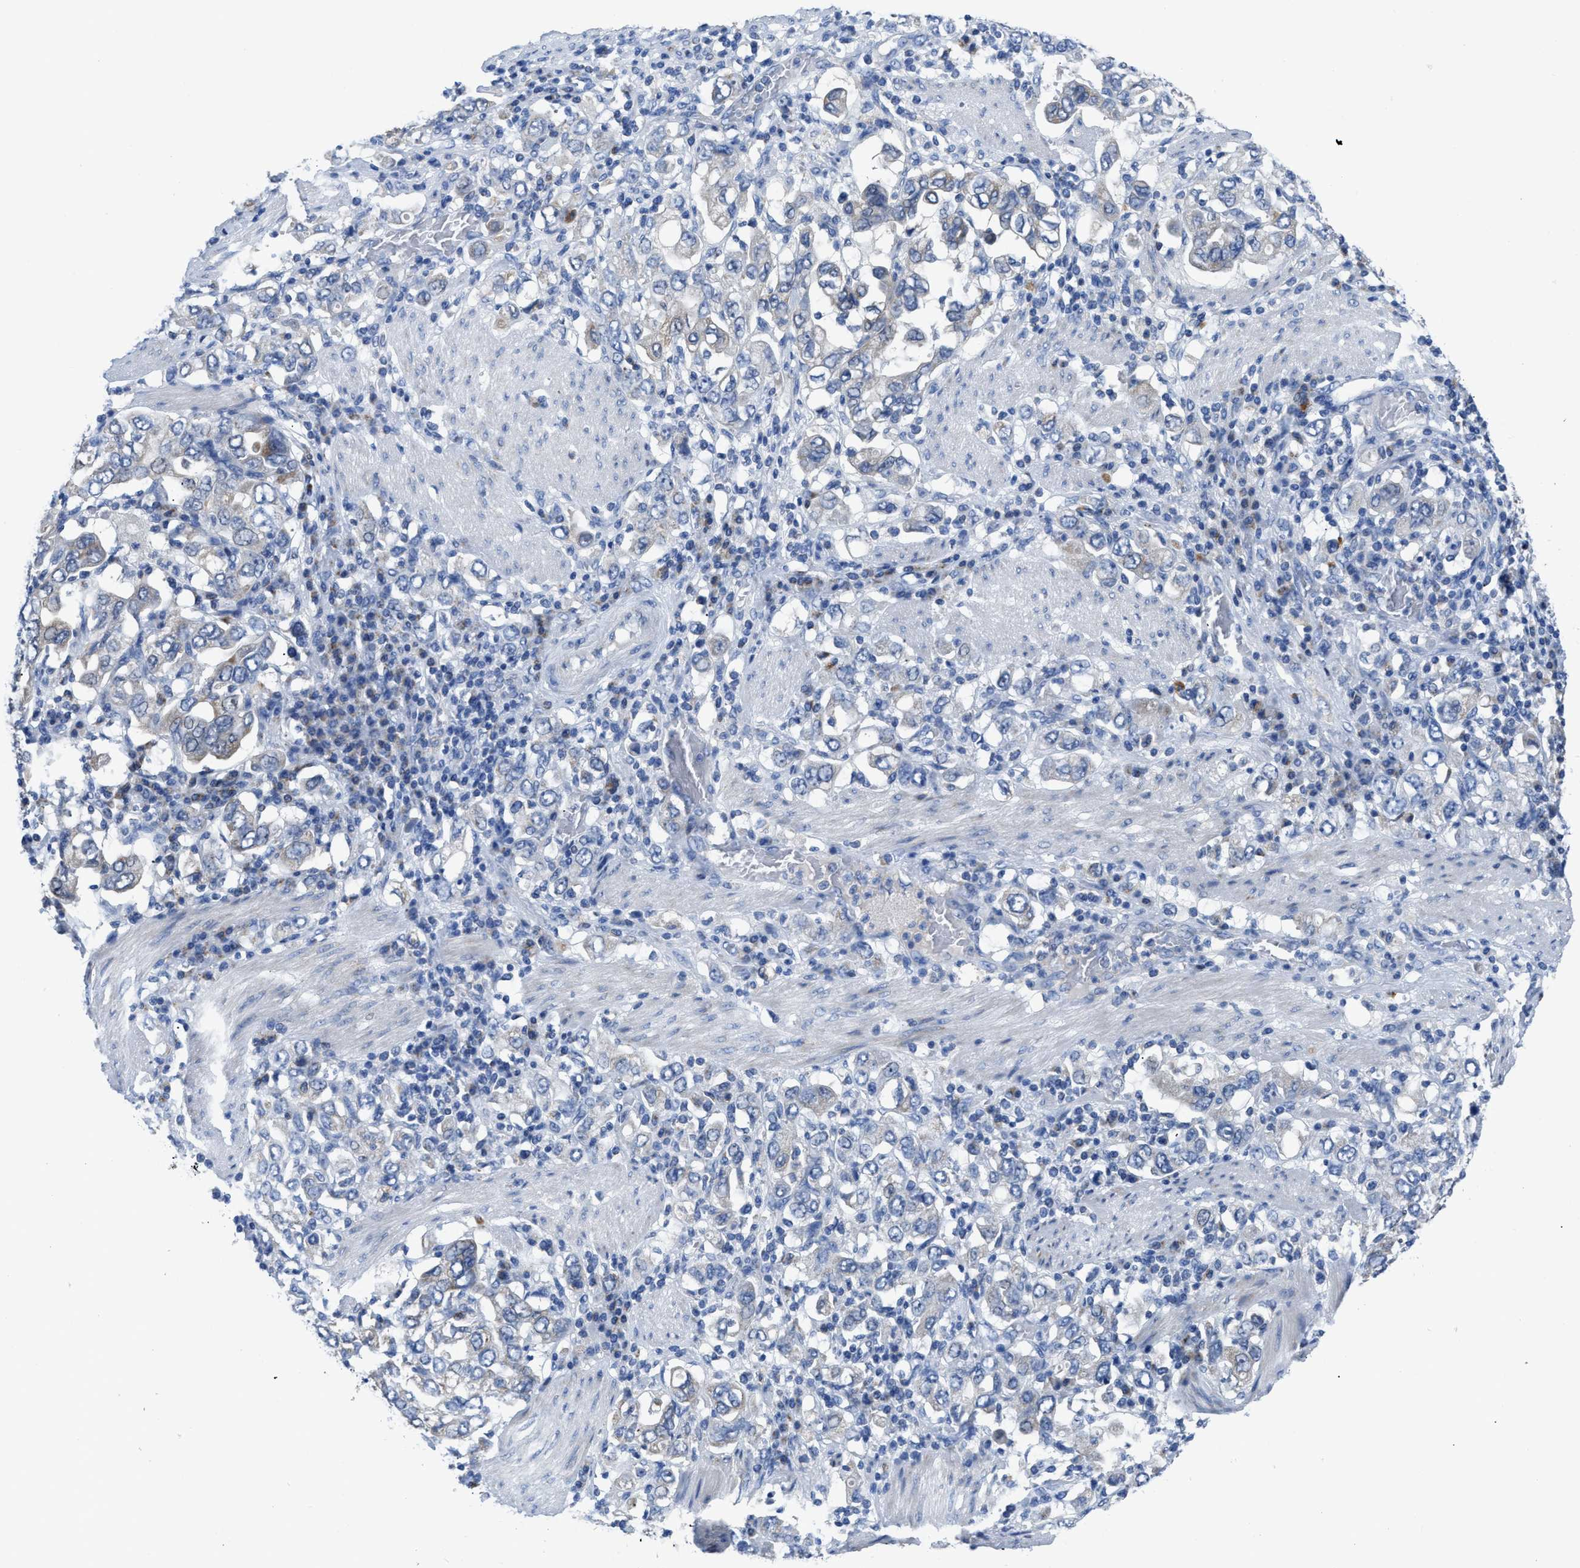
{"staining": {"intensity": "negative", "quantity": "none", "location": "none"}, "tissue": "stomach cancer", "cell_type": "Tumor cells", "image_type": "cancer", "snomed": [{"axis": "morphology", "description": "Adenocarcinoma, NOS"}, {"axis": "topography", "description": "Stomach, upper"}], "caption": "Immunohistochemical staining of stomach adenocarcinoma demonstrates no significant expression in tumor cells.", "gene": "ETFA", "patient": {"sex": "male", "age": 62}}